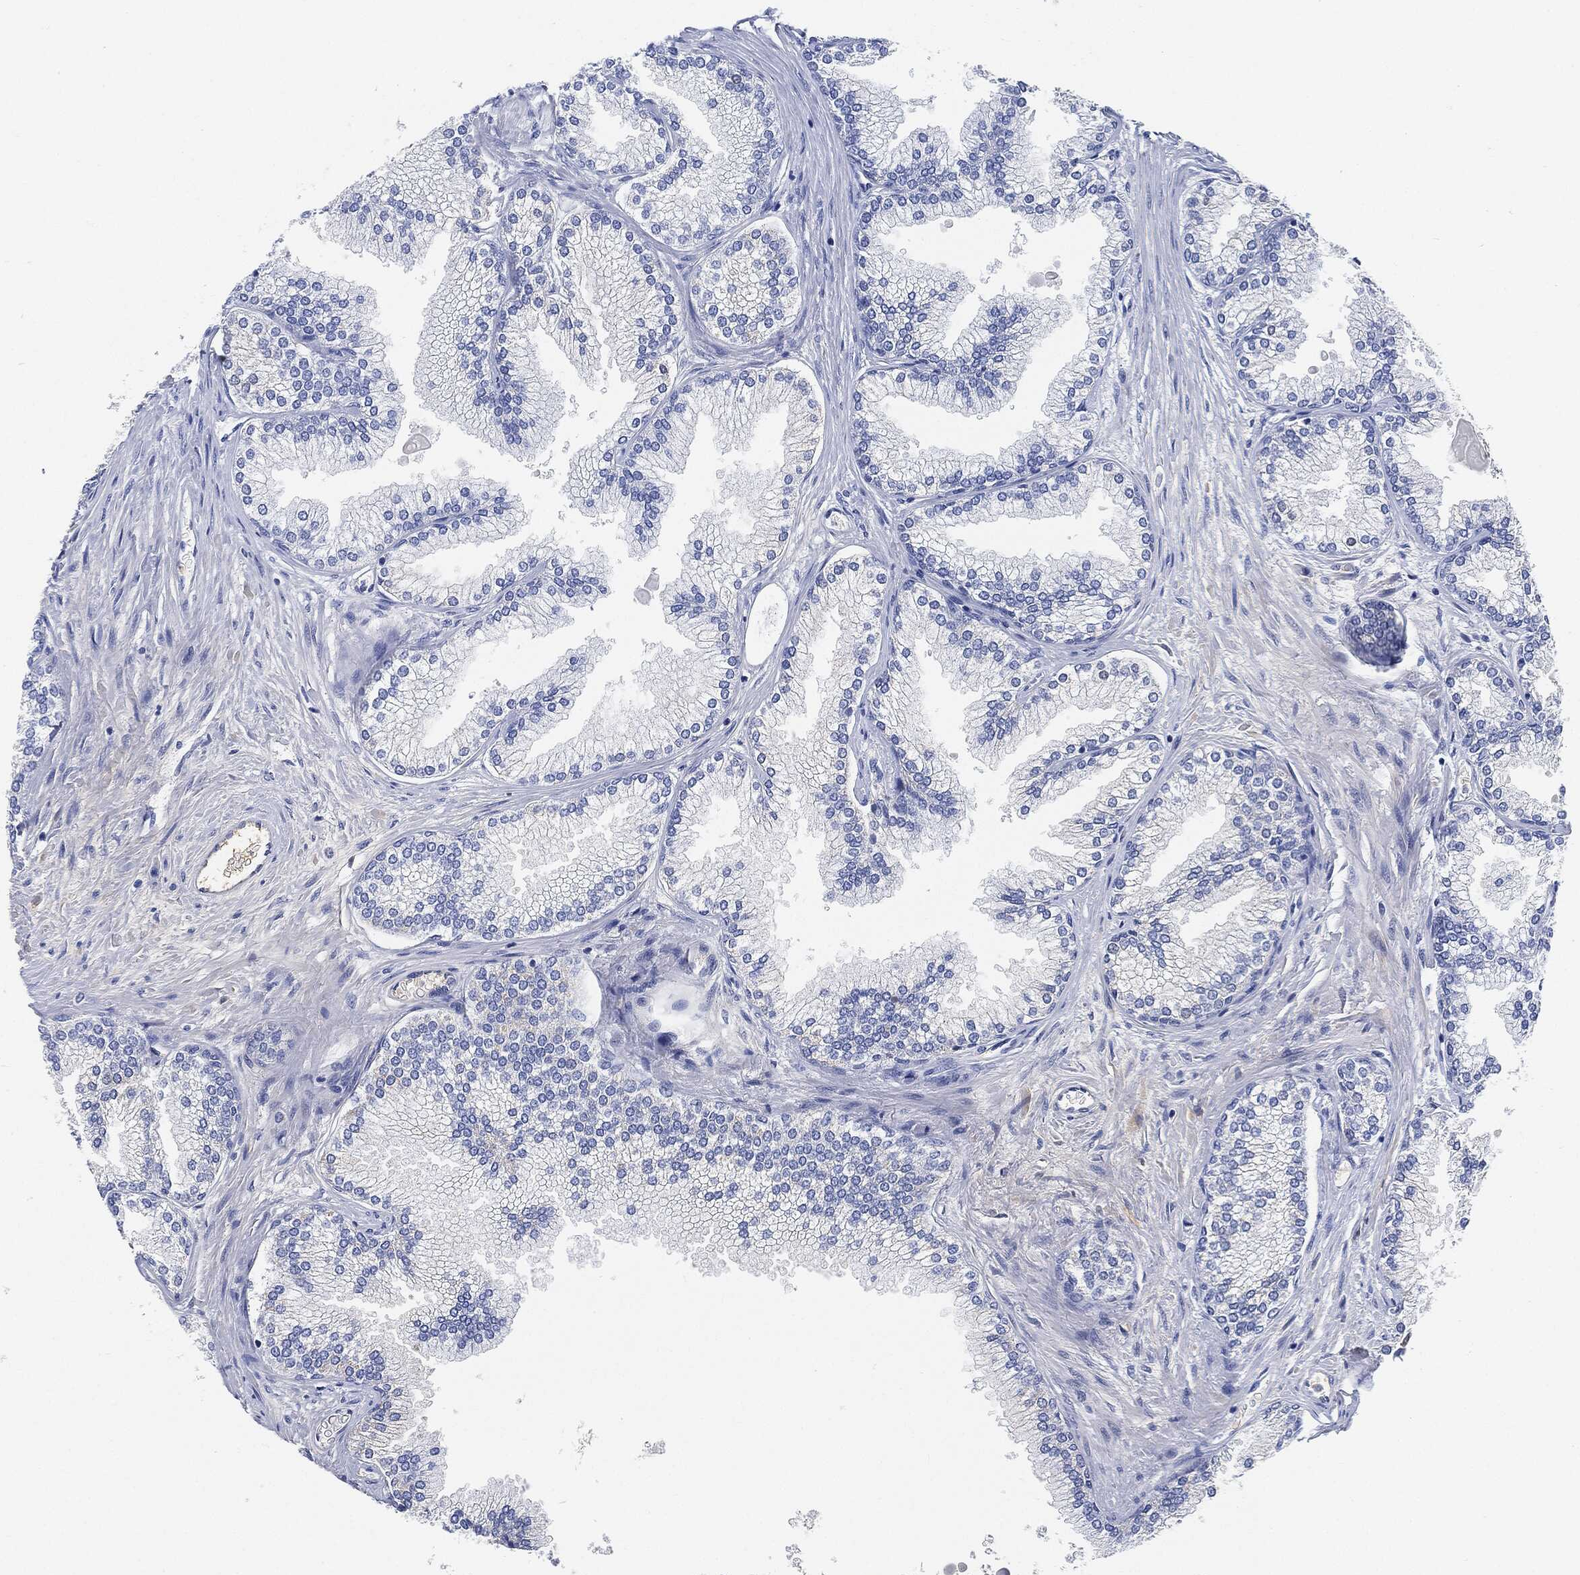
{"staining": {"intensity": "negative", "quantity": "none", "location": "none"}, "tissue": "prostate", "cell_type": "Glandular cells", "image_type": "normal", "snomed": [{"axis": "morphology", "description": "Normal tissue, NOS"}, {"axis": "topography", "description": "Prostate"}], "caption": "Immunohistochemistry (IHC) of unremarkable human prostate demonstrates no staining in glandular cells. (Immunohistochemistry, brightfield microscopy, high magnification).", "gene": "IGLV6", "patient": {"sex": "male", "age": 72}}